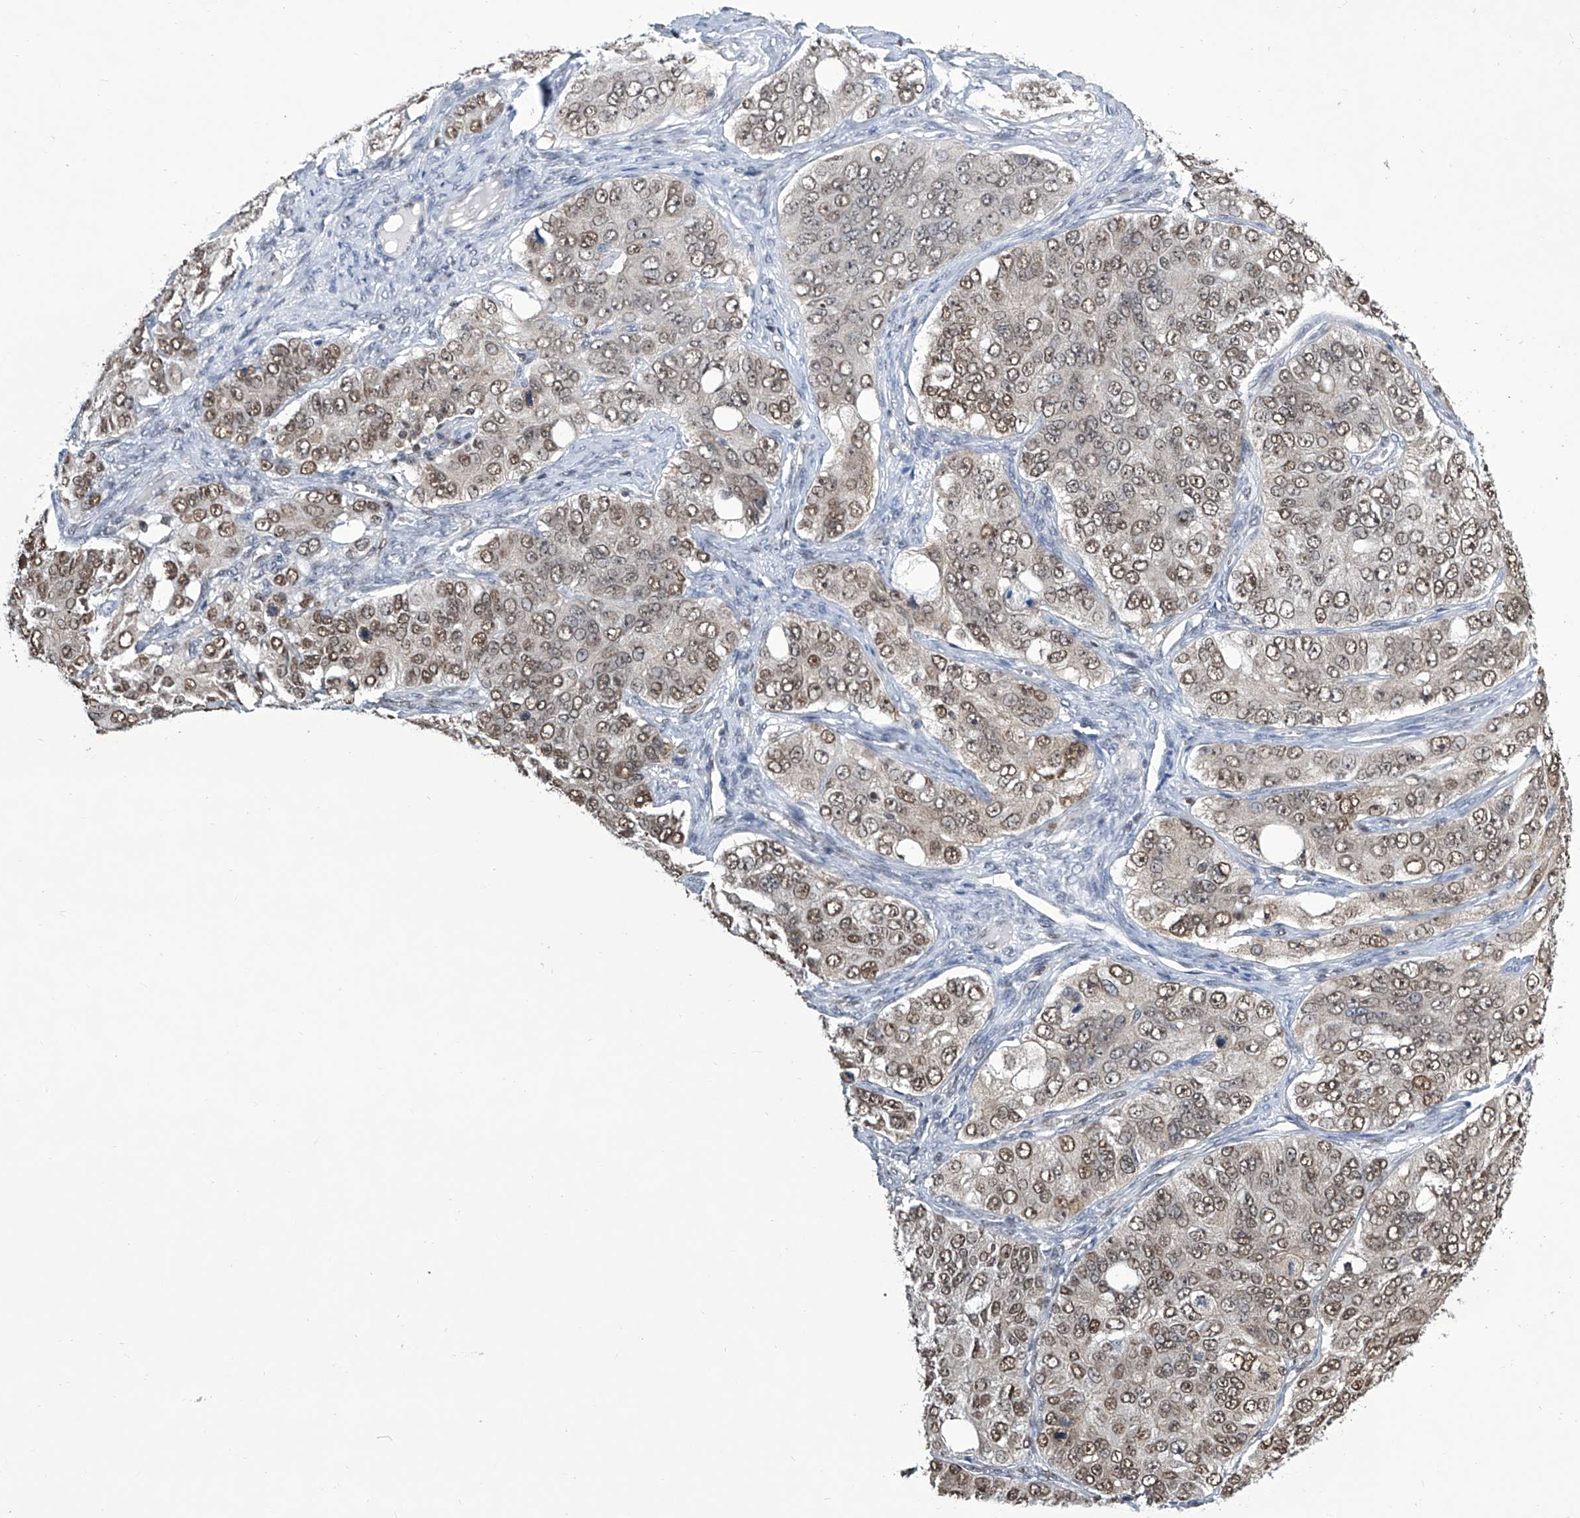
{"staining": {"intensity": "moderate", "quantity": ">75%", "location": "nuclear"}, "tissue": "ovarian cancer", "cell_type": "Tumor cells", "image_type": "cancer", "snomed": [{"axis": "morphology", "description": "Carcinoma, endometroid"}, {"axis": "topography", "description": "Ovary"}], "caption": "Immunohistochemical staining of human endometroid carcinoma (ovarian) displays medium levels of moderate nuclear staining in about >75% of tumor cells.", "gene": "SREBF2", "patient": {"sex": "female", "age": 51}}